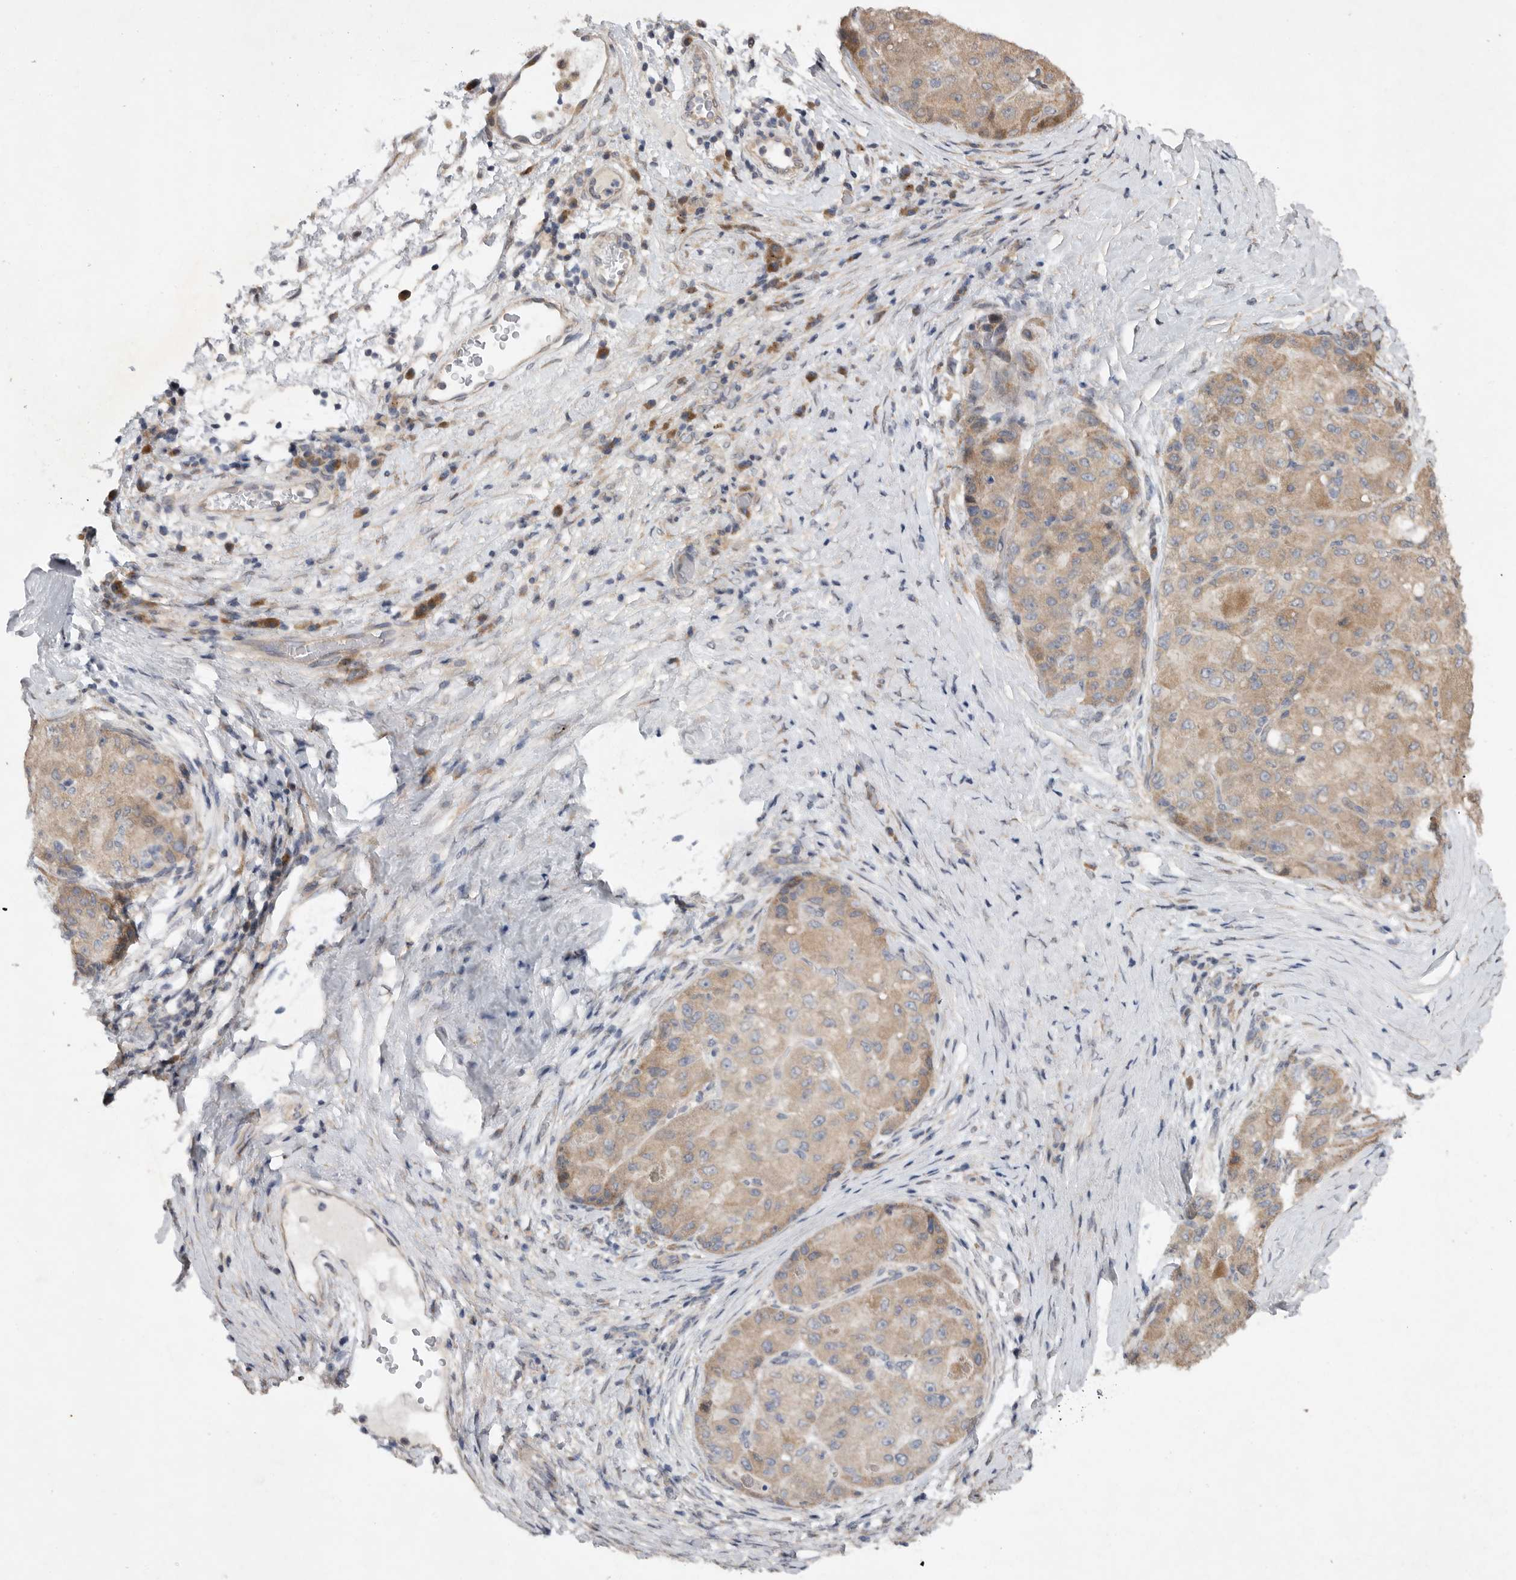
{"staining": {"intensity": "weak", "quantity": ">75%", "location": "cytoplasmic/membranous"}, "tissue": "liver cancer", "cell_type": "Tumor cells", "image_type": "cancer", "snomed": [{"axis": "morphology", "description": "Carcinoma, Hepatocellular, NOS"}, {"axis": "topography", "description": "Liver"}], "caption": "Weak cytoplasmic/membranous staining is identified in approximately >75% of tumor cells in liver hepatocellular carcinoma.", "gene": "EDEM3", "patient": {"sex": "male", "age": 80}}